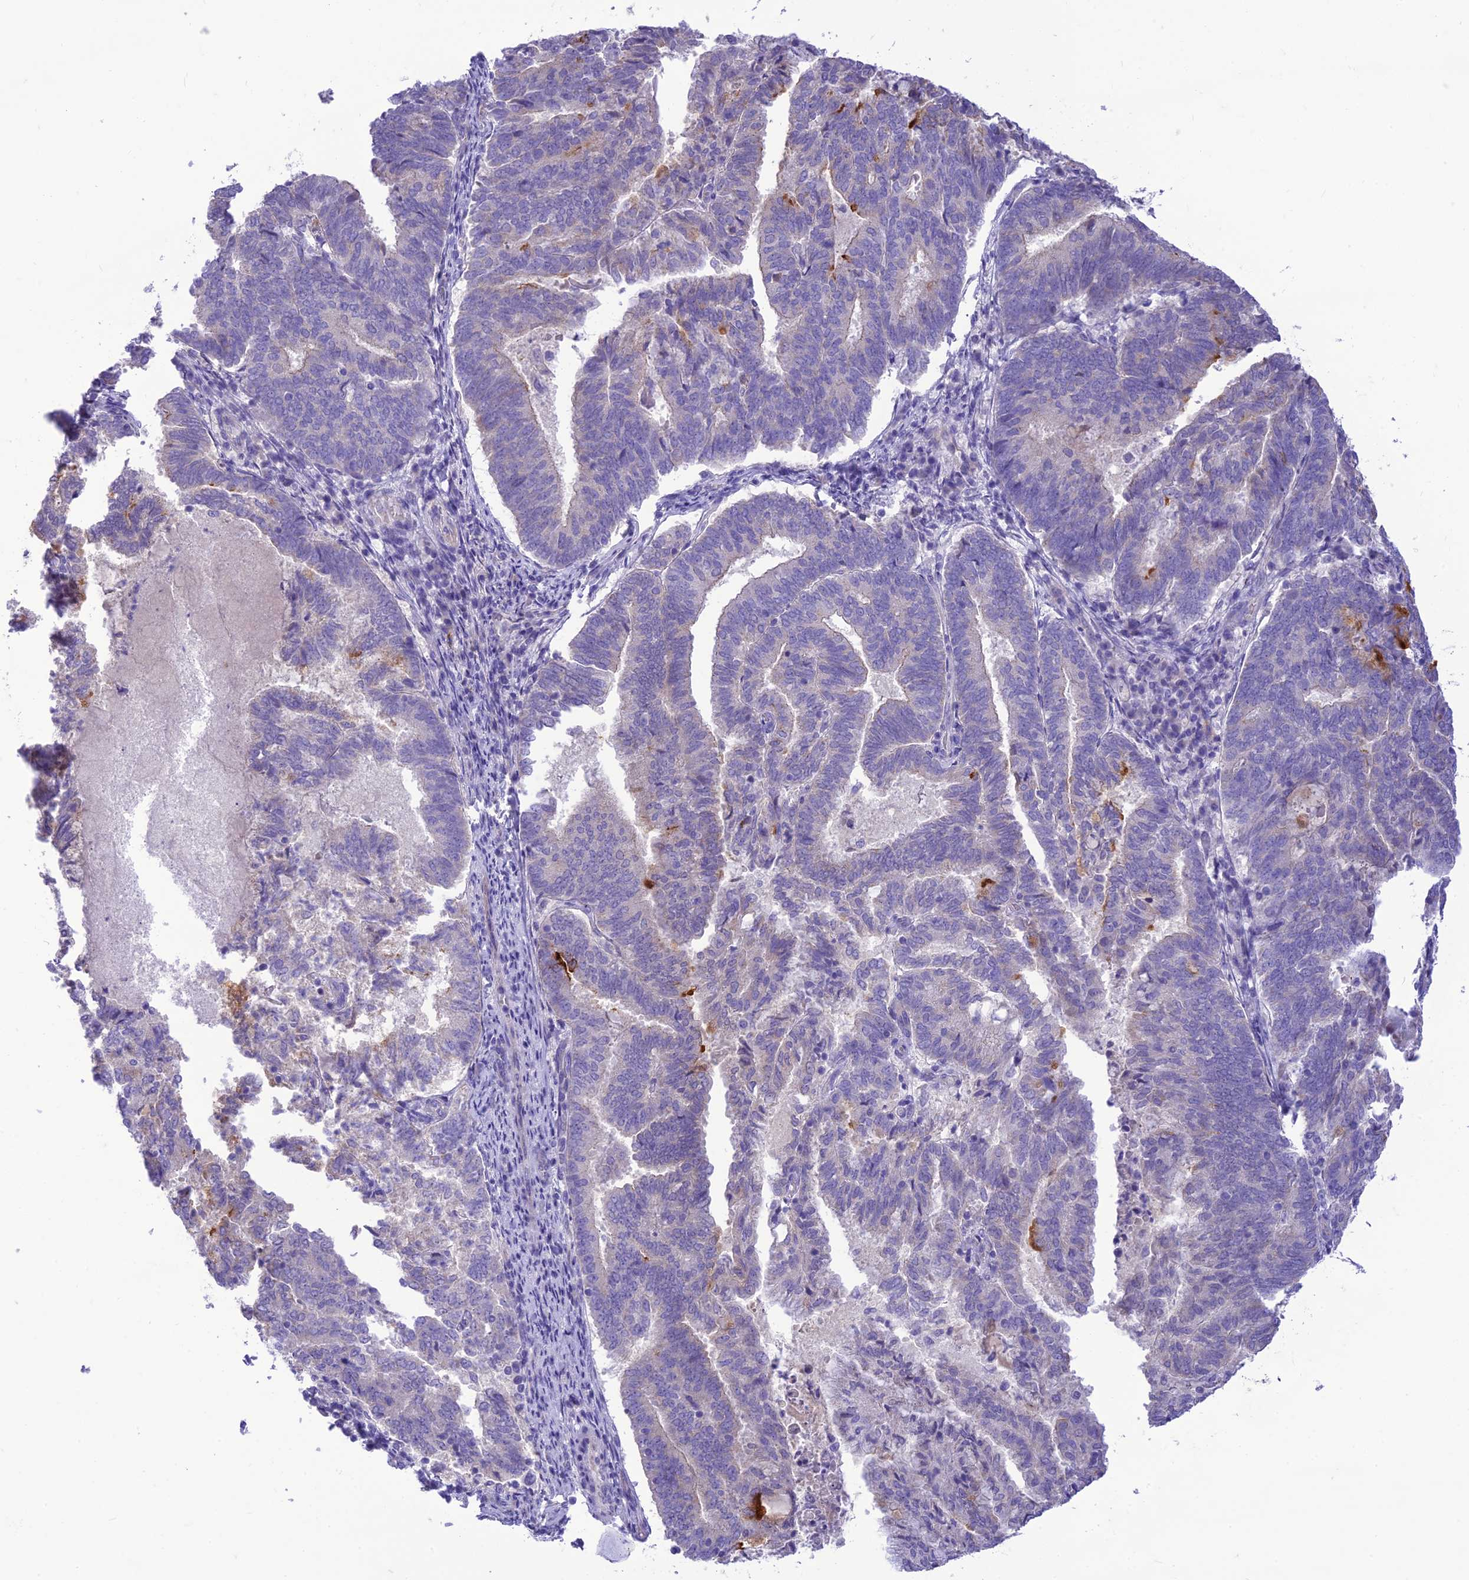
{"staining": {"intensity": "moderate", "quantity": "<25%", "location": "cytoplasmic/membranous"}, "tissue": "endometrial cancer", "cell_type": "Tumor cells", "image_type": "cancer", "snomed": [{"axis": "morphology", "description": "Adenocarcinoma, NOS"}, {"axis": "topography", "description": "Endometrium"}], "caption": "An IHC image of tumor tissue is shown. Protein staining in brown labels moderate cytoplasmic/membranous positivity in endometrial adenocarcinoma within tumor cells. The staining was performed using DAB, with brown indicating positive protein expression. Nuclei are stained blue with hematoxylin.", "gene": "DHDH", "patient": {"sex": "female", "age": 80}}